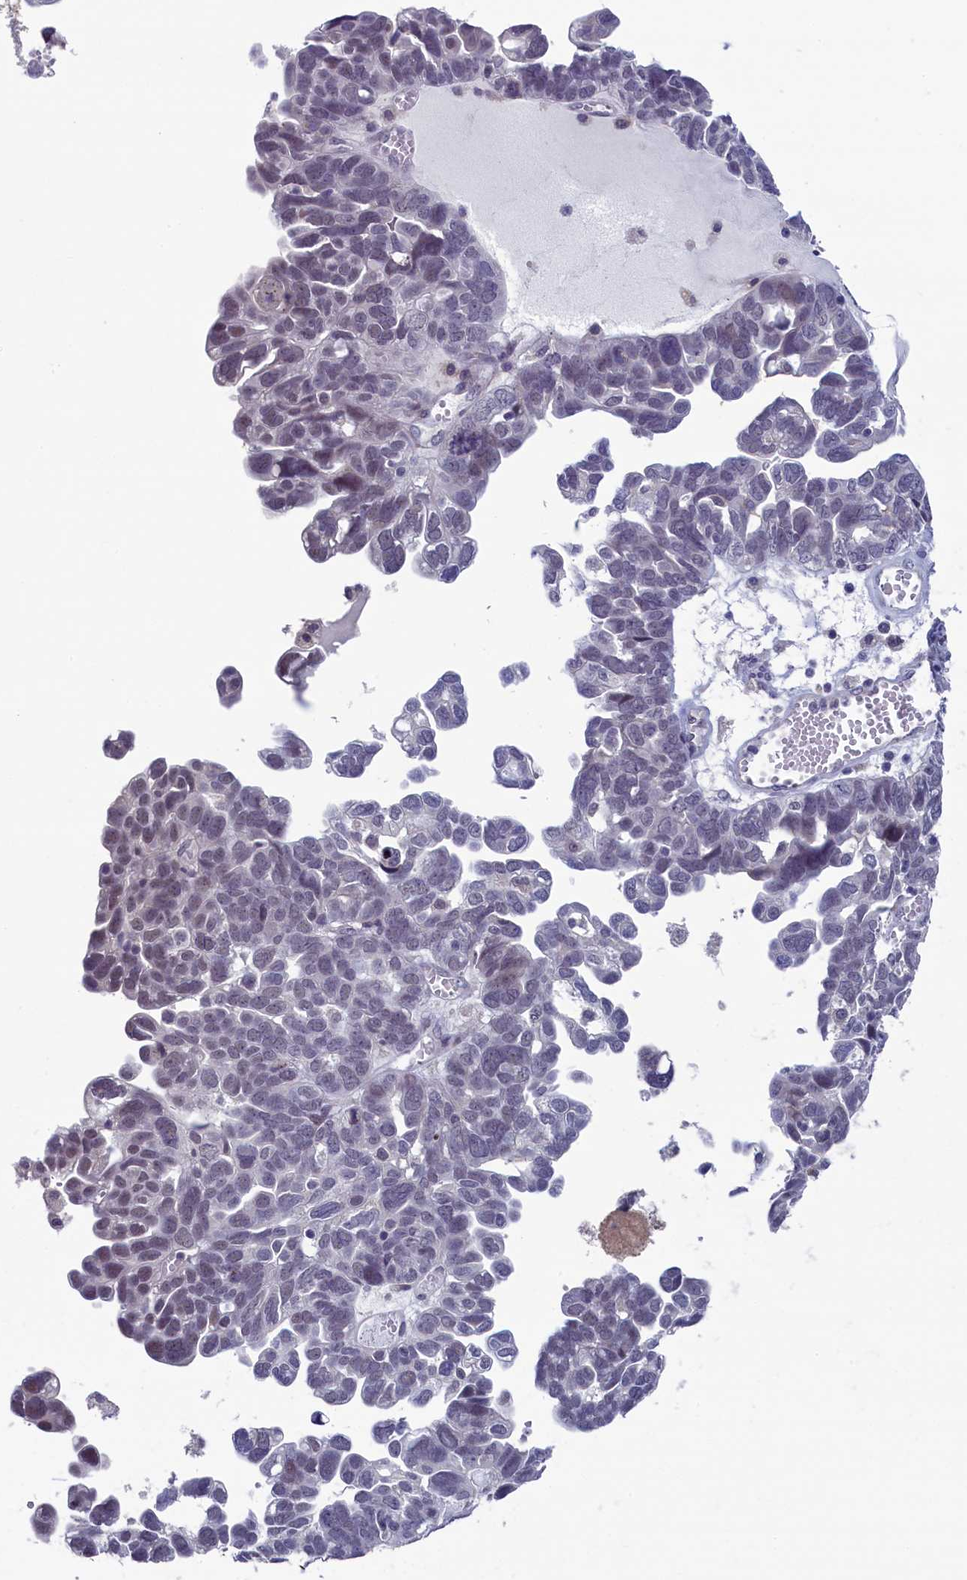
{"staining": {"intensity": "weak", "quantity": "<25%", "location": "nuclear"}, "tissue": "ovarian cancer", "cell_type": "Tumor cells", "image_type": "cancer", "snomed": [{"axis": "morphology", "description": "Cystadenocarcinoma, serous, NOS"}, {"axis": "topography", "description": "Ovary"}], "caption": "This is a image of IHC staining of ovarian serous cystadenocarcinoma, which shows no staining in tumor cells.", "gene": "CNEP1R1", "patient": {"sex": "female", "age": 79}}